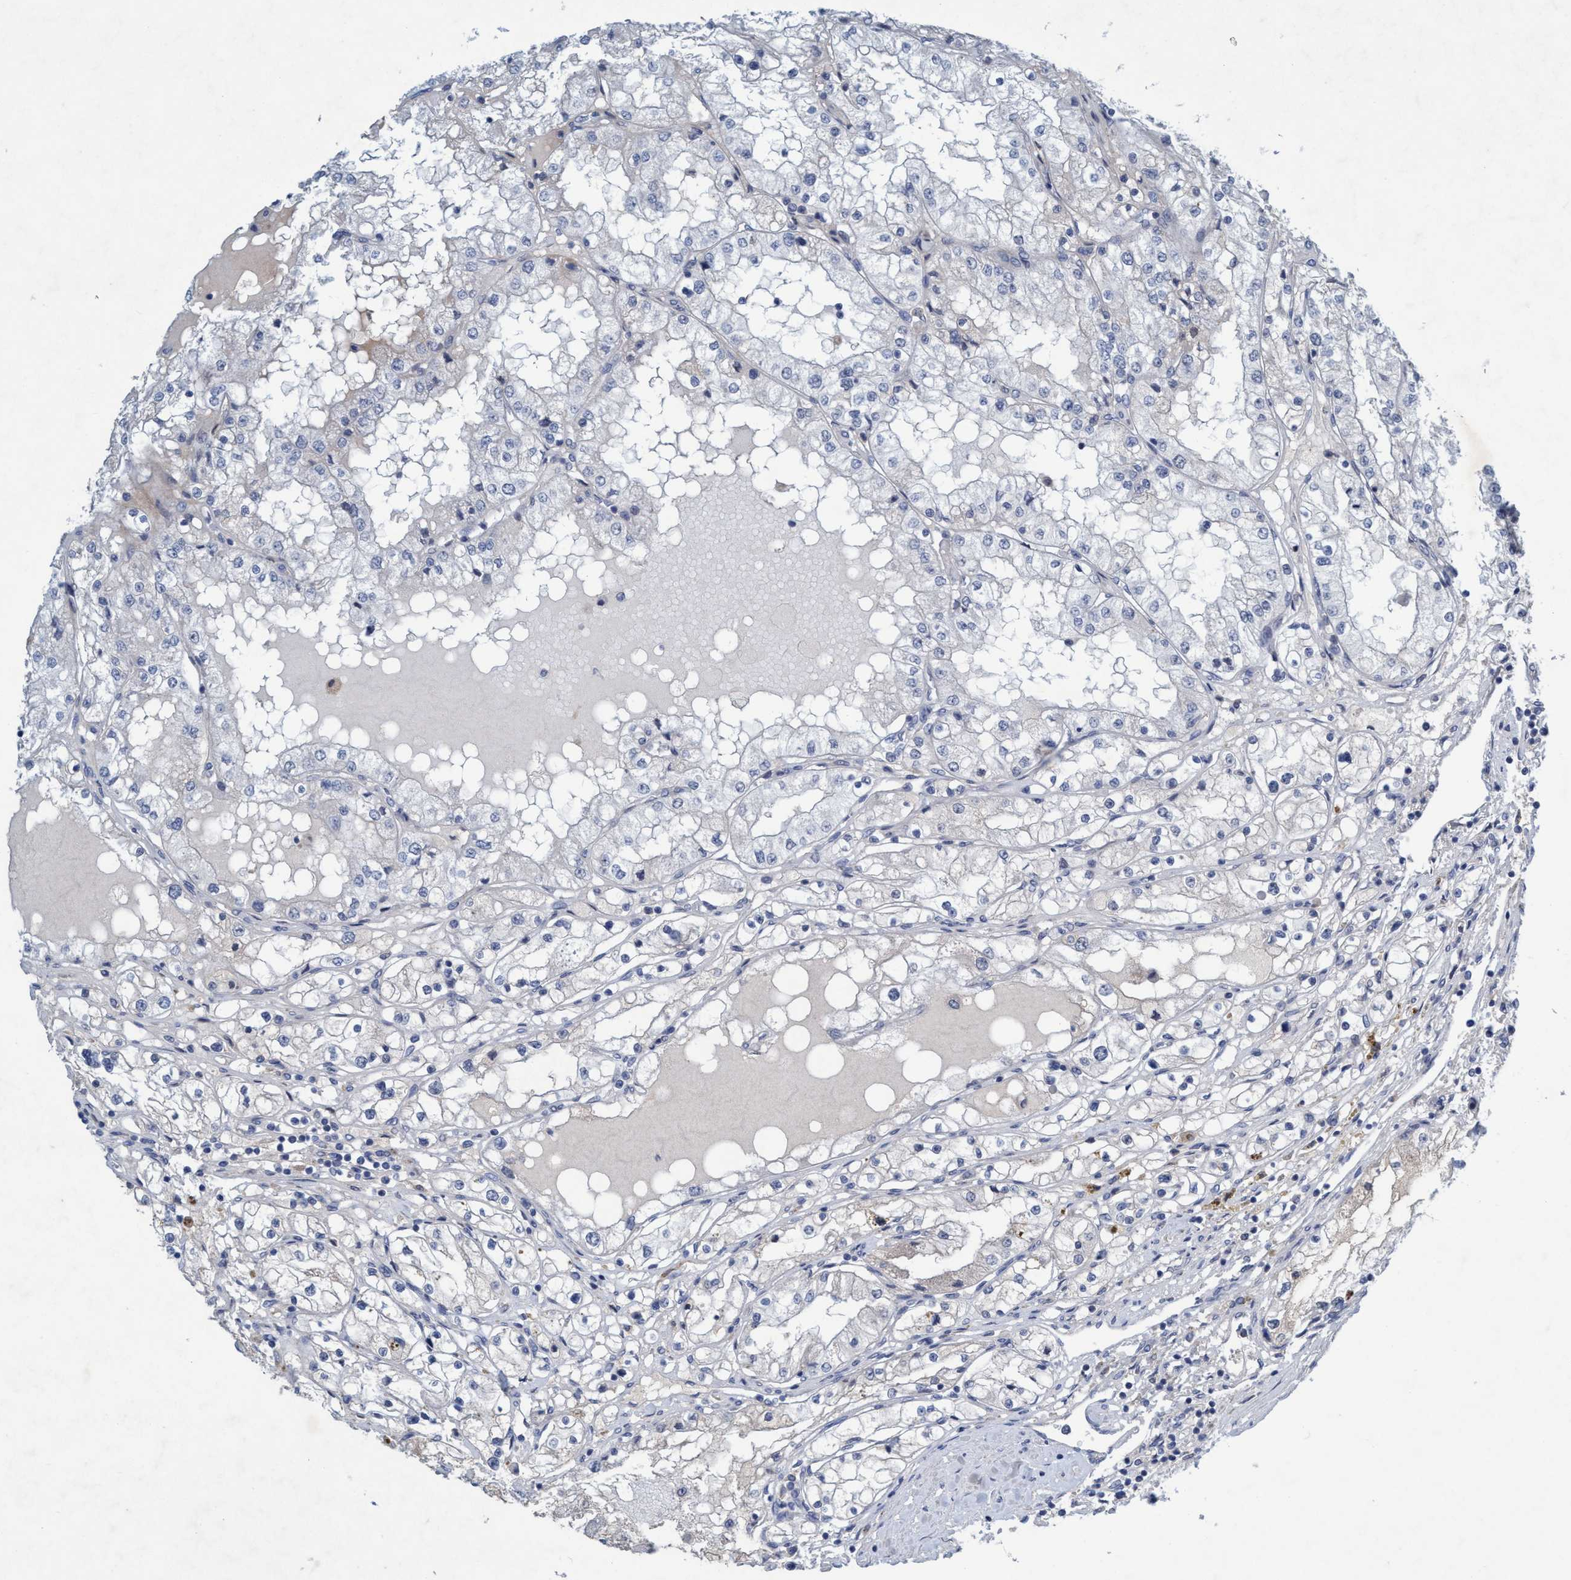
{"staining": {"intensity": "negative", "quantity": "none", "location": "none"}, "tissue": "renal cancer", "cell_type": "Tumor cells", "image_type": "cancer", "snomed": [{"axis": "morphology", "description": "Adenocarcinoma, NOS"}, {"axis": "topography", "description": "Kidney"}], "caption": "Tumor cells show no significant positivity in renal cancer. (DAB immunohistochemistry visualized using brightfield microscopy, high magnification).", "gene": "RNF208", "patient": {"sex": "male", "age": 68}}